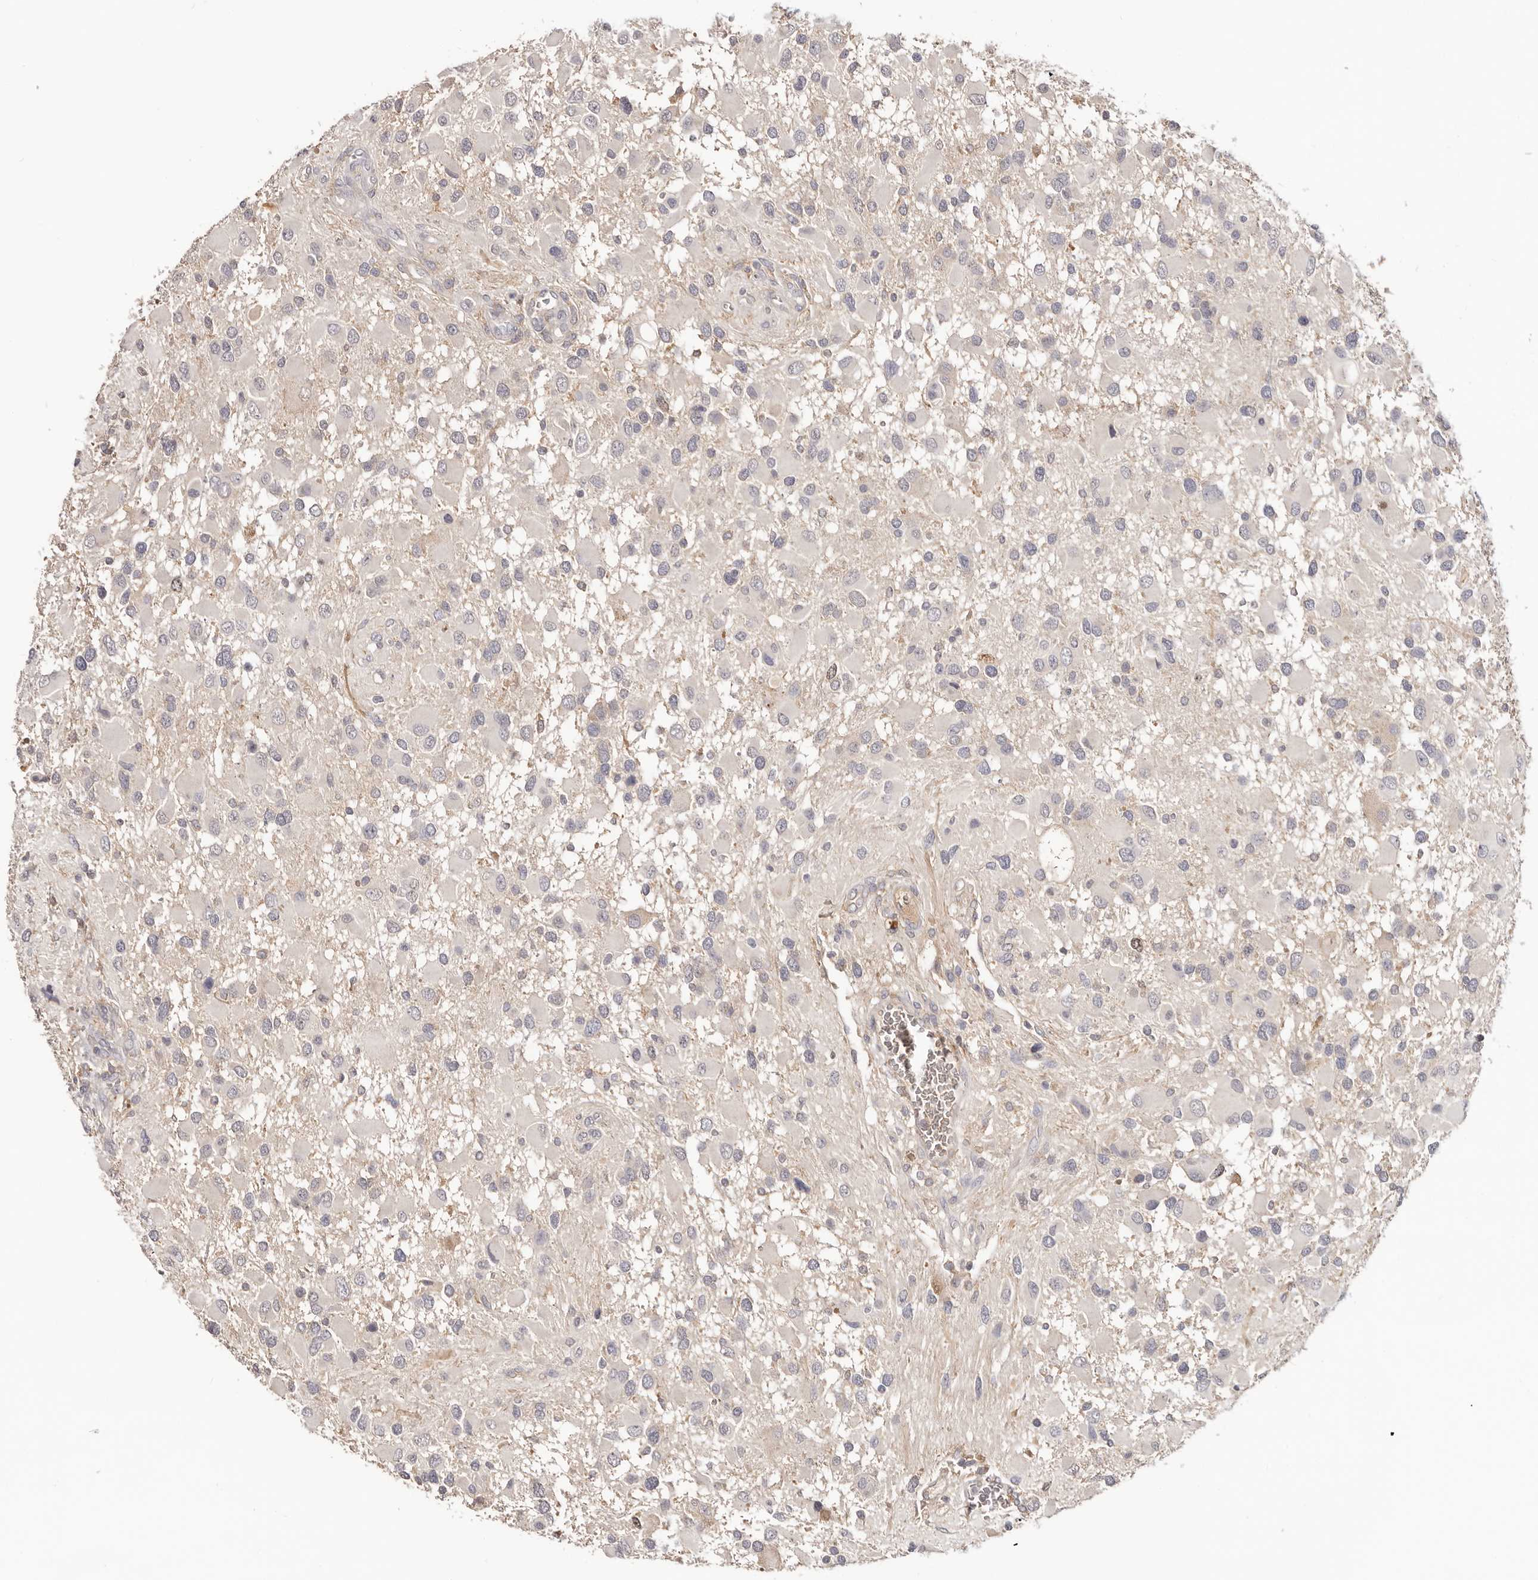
{"staining": {"intensity": "negative", "quantity": "none", "location": "none"}, "tissue": "glioma", "cell_type": "Tumor cells", "image_type": "cancer", "snomed": [{"axis": "morphology", "description": "Glioma, malignant, High grade"}, {"axis": "topography", "description": "Brain"}], "caption": "This is an IHC image of human malignant glioma (high-grade). There is no positivity in tumor cells.", "gene": "CCDC190", "patient": {"sex": "male", "age": 53}}